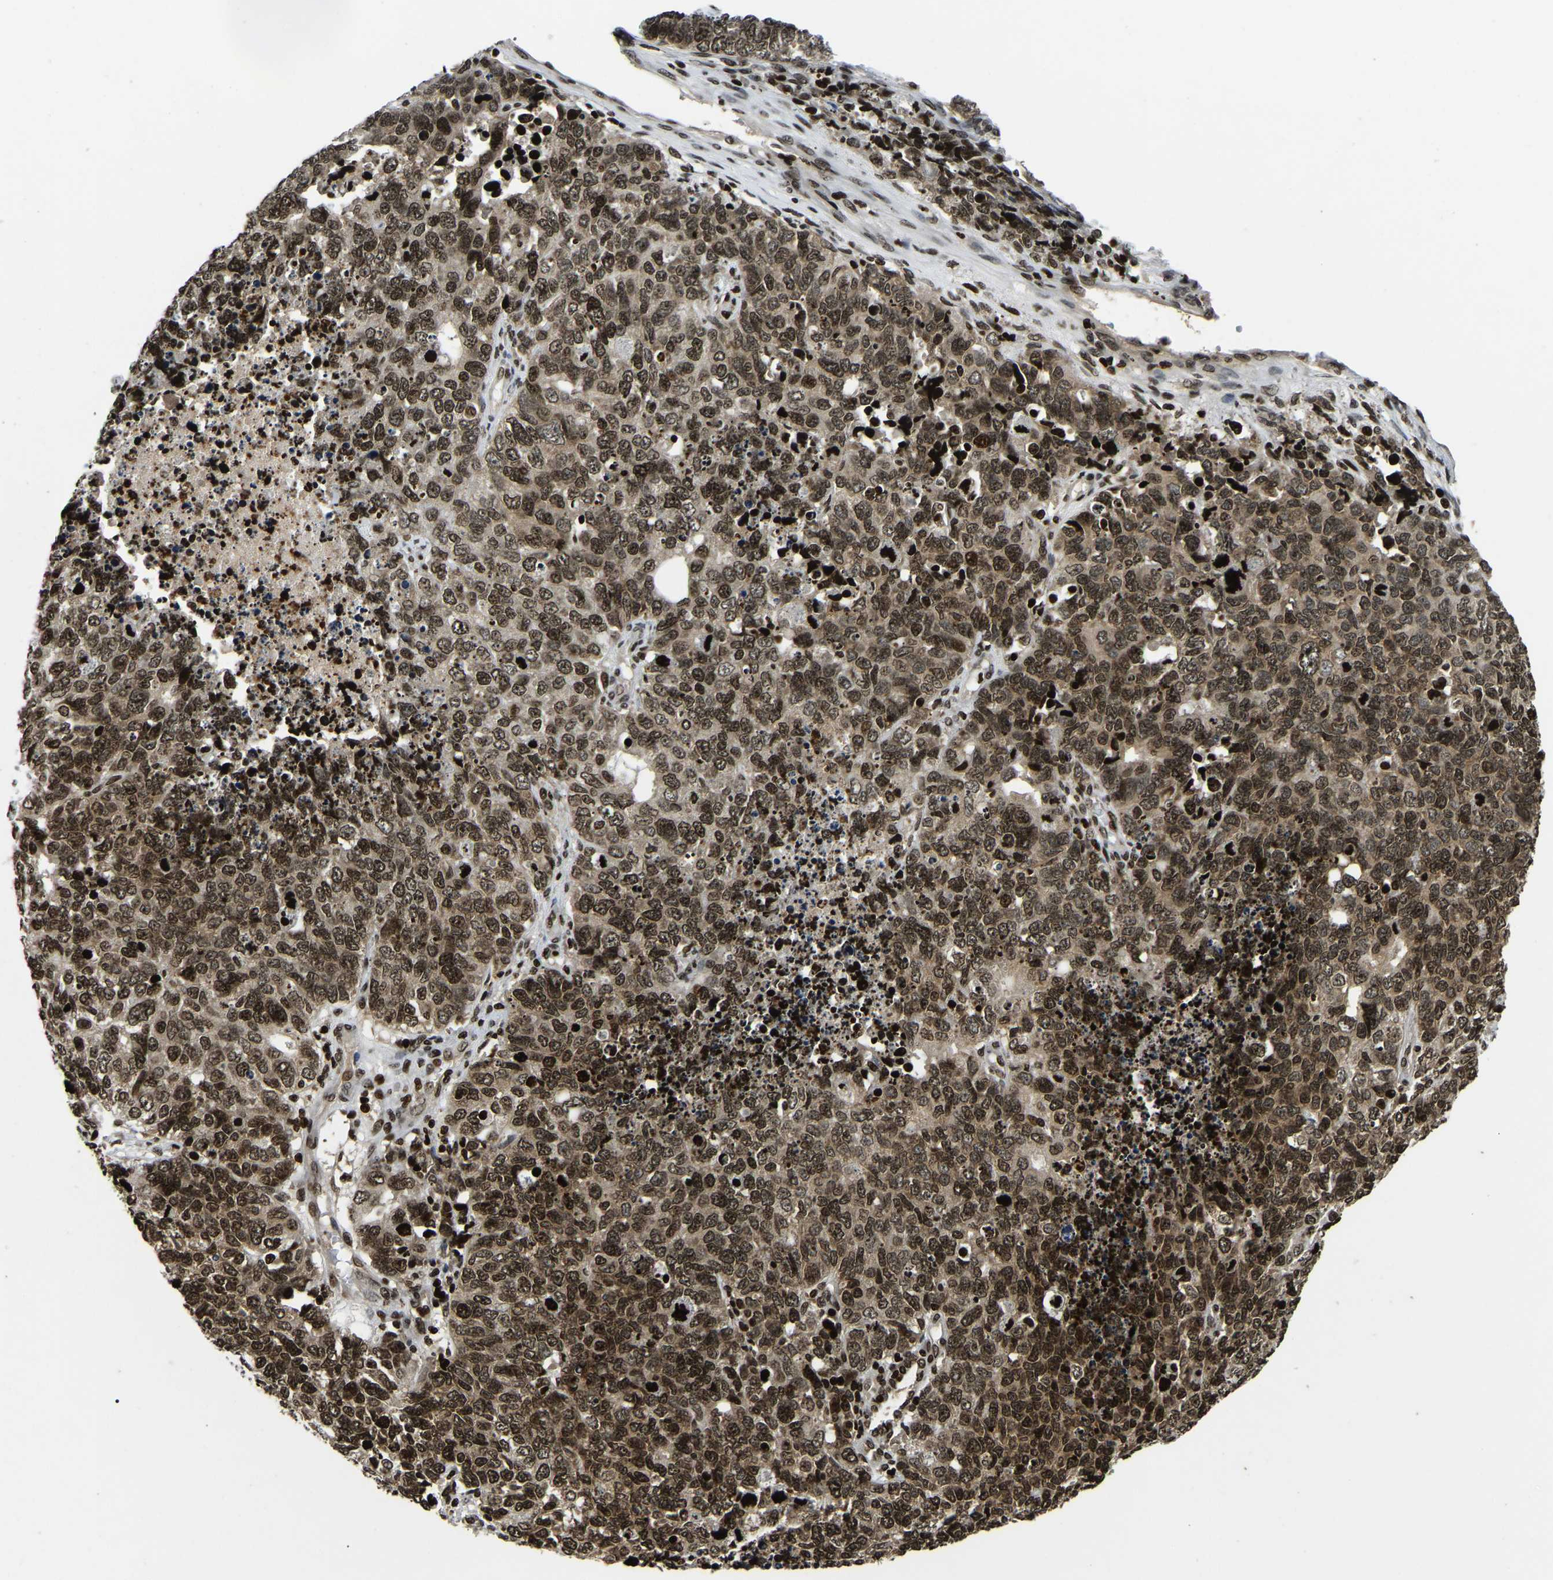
{"staining": {"intensity": "strong", "quantity": ">75%", "location": "nuclear"}, "tissue": "cervical cancer", "cell_type": "Tumor cells", "image_type": "cancer", "snomed": [{"axis": "morphology", "description": "Squamous cell carcinoma, NOS"}, {"axis": "topography", "description": "Cervix"}], "caption": "The micrograph demonstrates staining of cervical cancer, revealing strong nuclear protein staining (brown color) within tumor cells.", "gene": "LRRC61", "patient": {"sex": "female", "age": 63}}